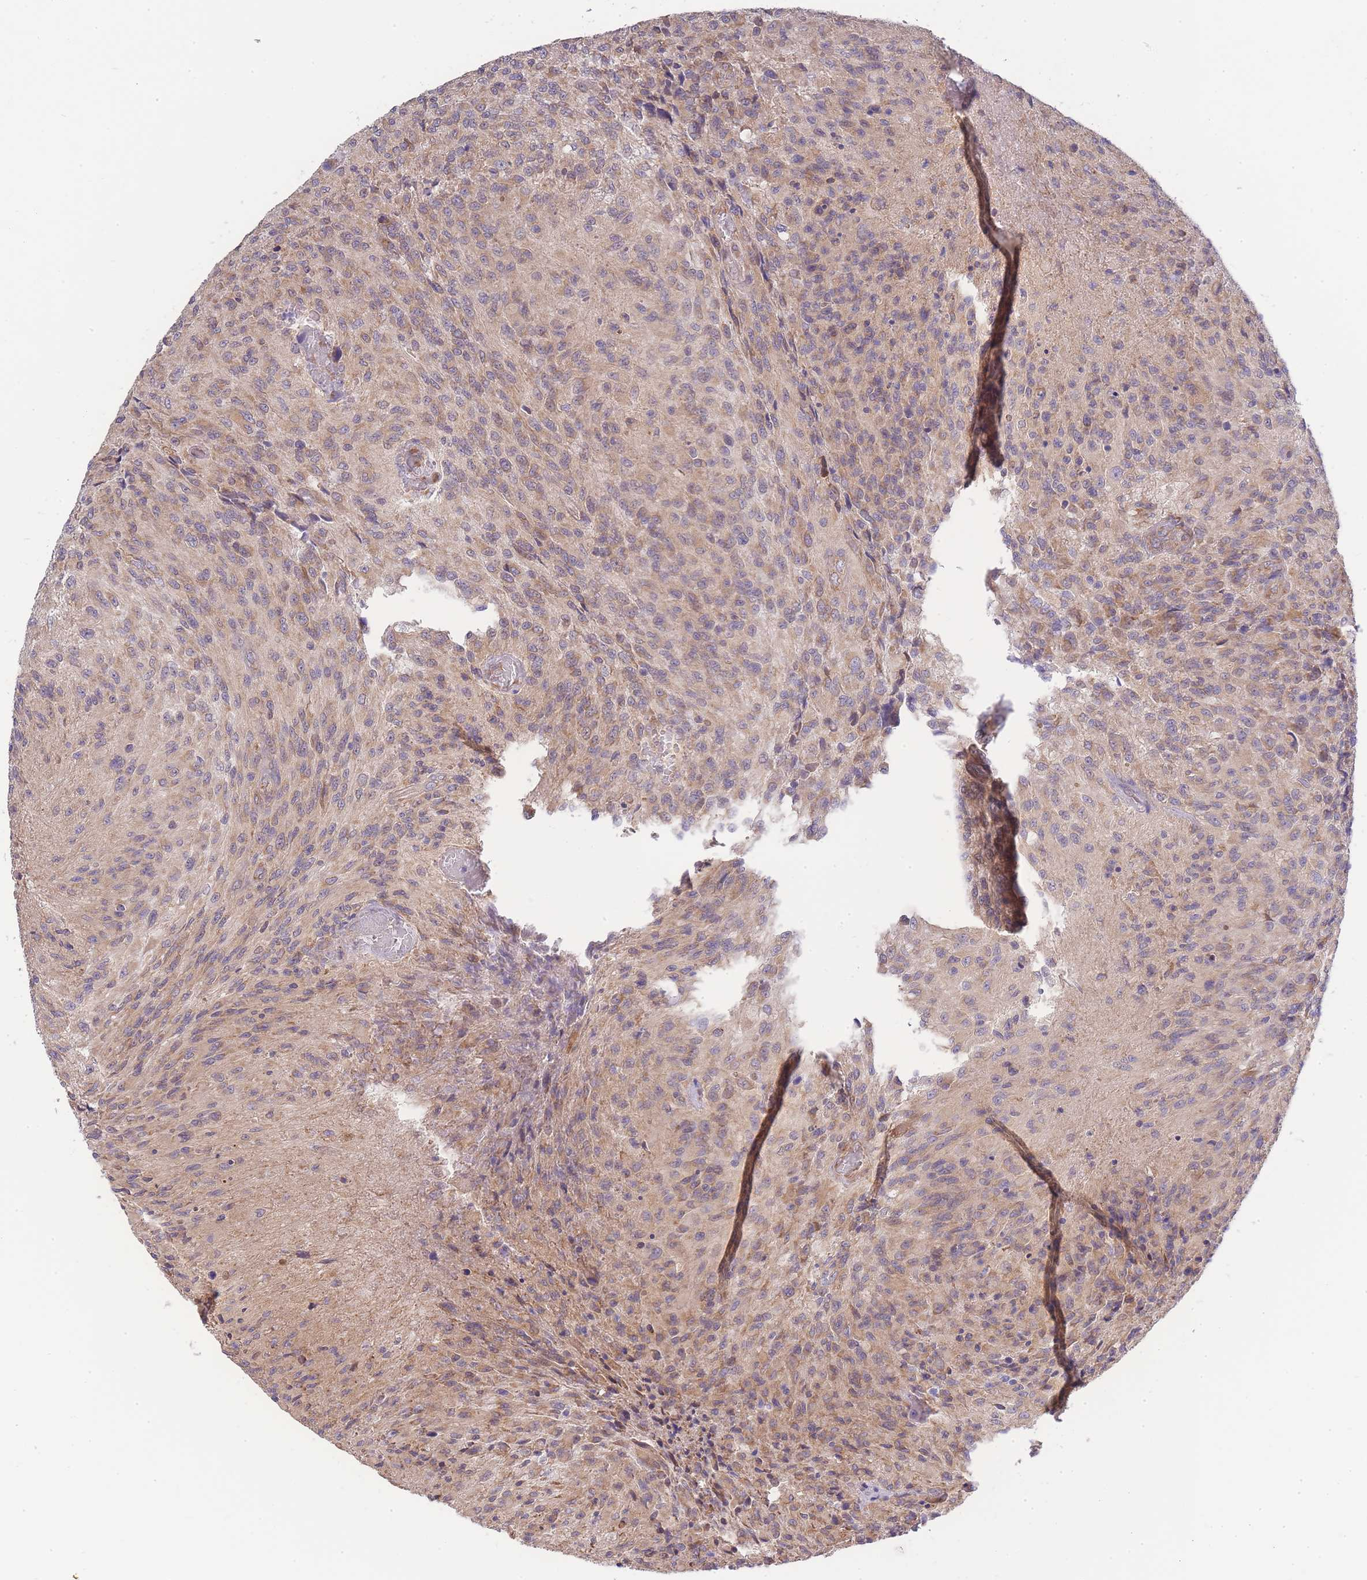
{"staining": {"intensity": "weak", "quantity": ">75%", "location": "cytoplasmic/membranous"}, "tissue": "glioma", "cell_type": "Tumor cells", "image_type": "cancer", "snomed": [{"axis": "morphology", "description": "Normal tissue, NOS"}, {"axis": "morphology", "description": "Glioma, malignant, High grade"}, {"axis": "topography", "description": "Cerebral cortex"}], "caption": "High-grade glioma (malignant) was stained to show a protein in brown. There is low levels of weak cytoplasmic/membranous positivity in approximately >75% of tumor cells.", "gene": "BEX1", "patient": {"sex": "male", "age": 56}}